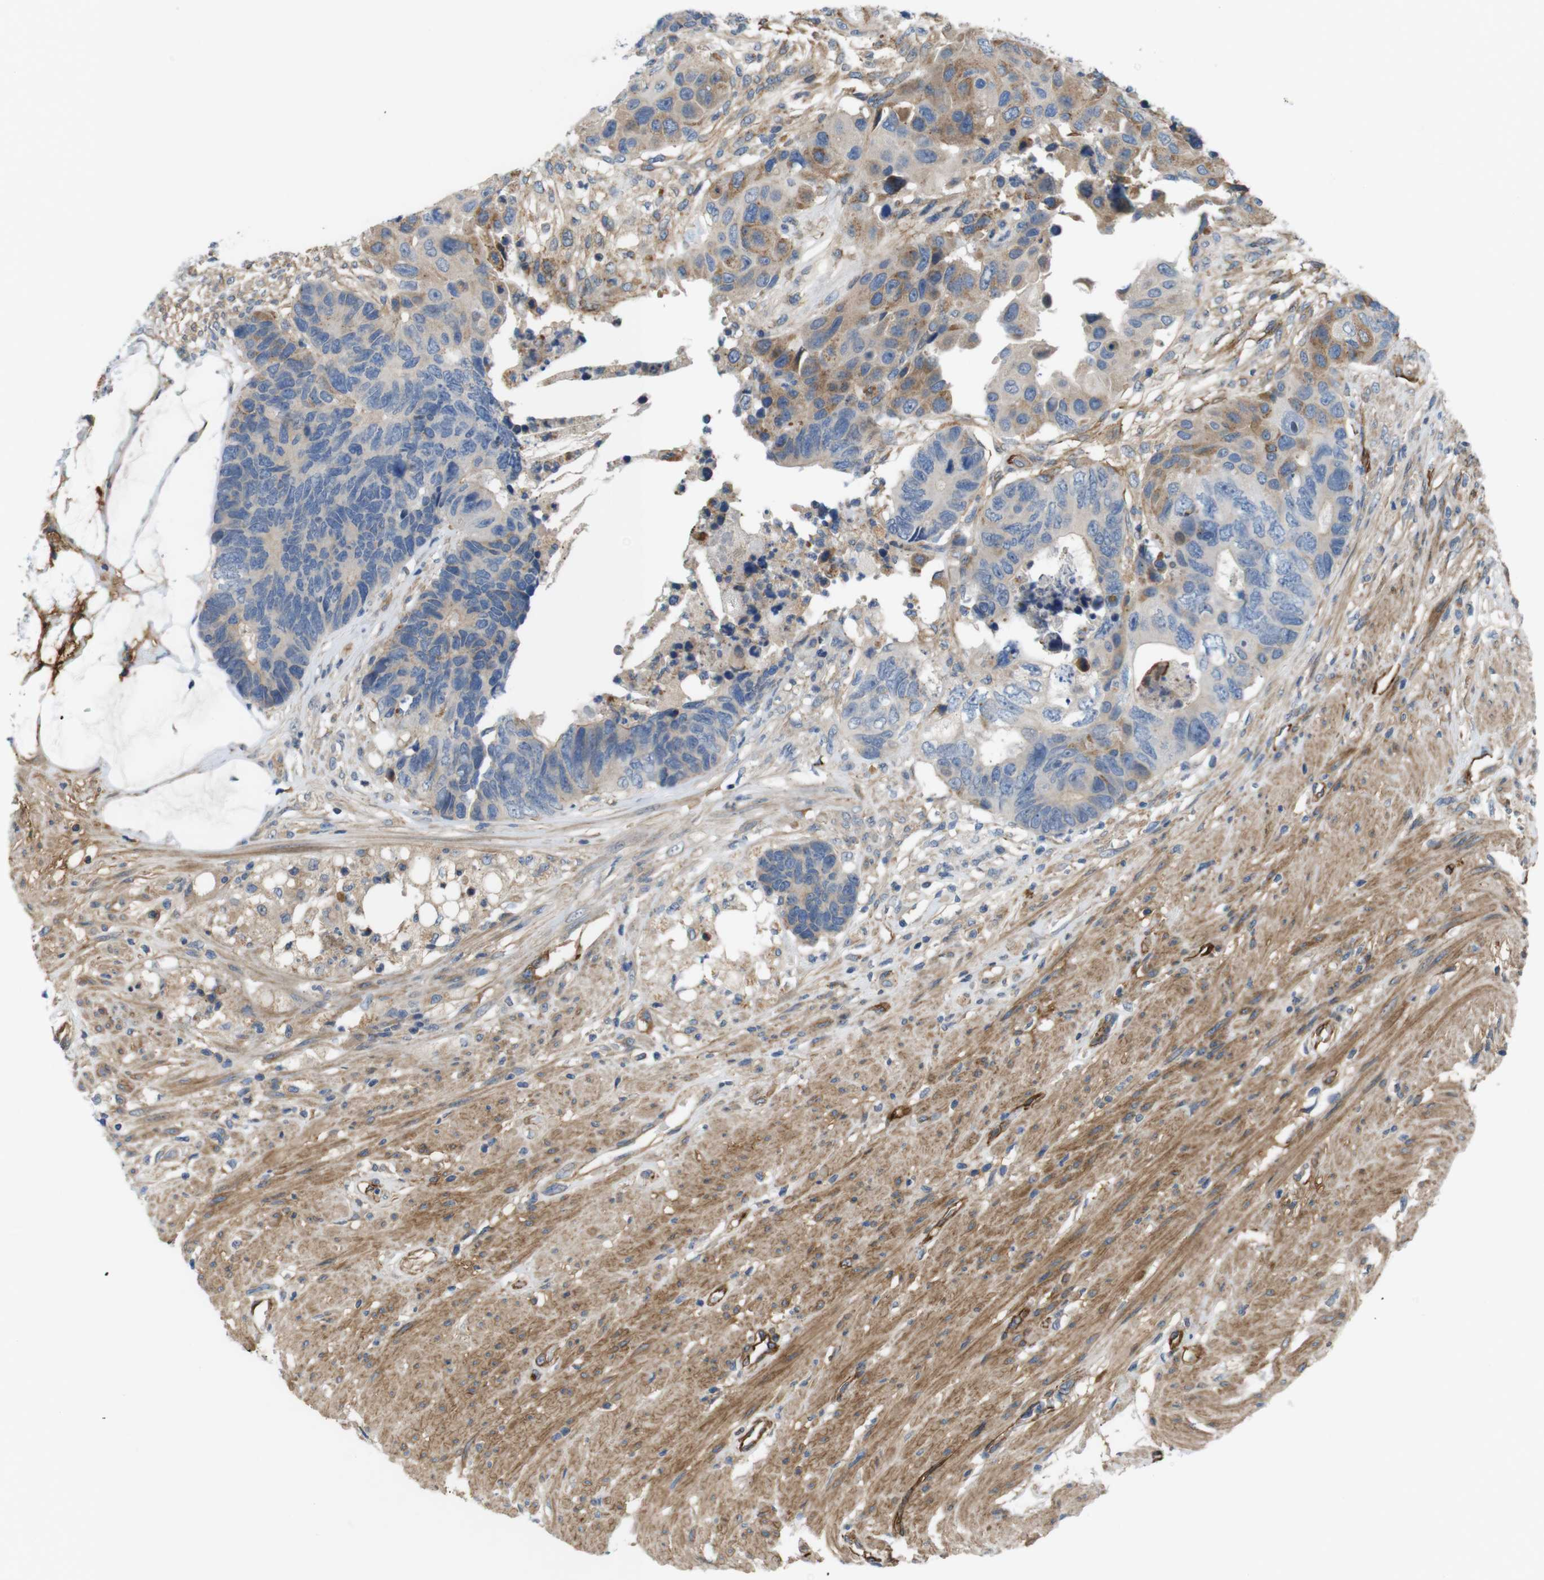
{"staining": {"intensity": "moderate", "quantity": "25%-75%", "location": "cytoplasmic/membranous"}, "tissue": "colorectal cancer", "cell_type": "Tumor cells", "image_type": "cancer", "snomed": [{"axis": "morphology", "description": "Adenocarcinoma, NOS"}, {"axis": "topography", "description": "Rectum"}], "caption": "Colorectal adenocarcinoma was stained to show a protein in brown. There is medium levels of moderate cytoplasmic/membranous expression in approximately 25%-75% of tumor cells.", "gene": "BVES", "patient": {"sex": "male", "age": 51}}